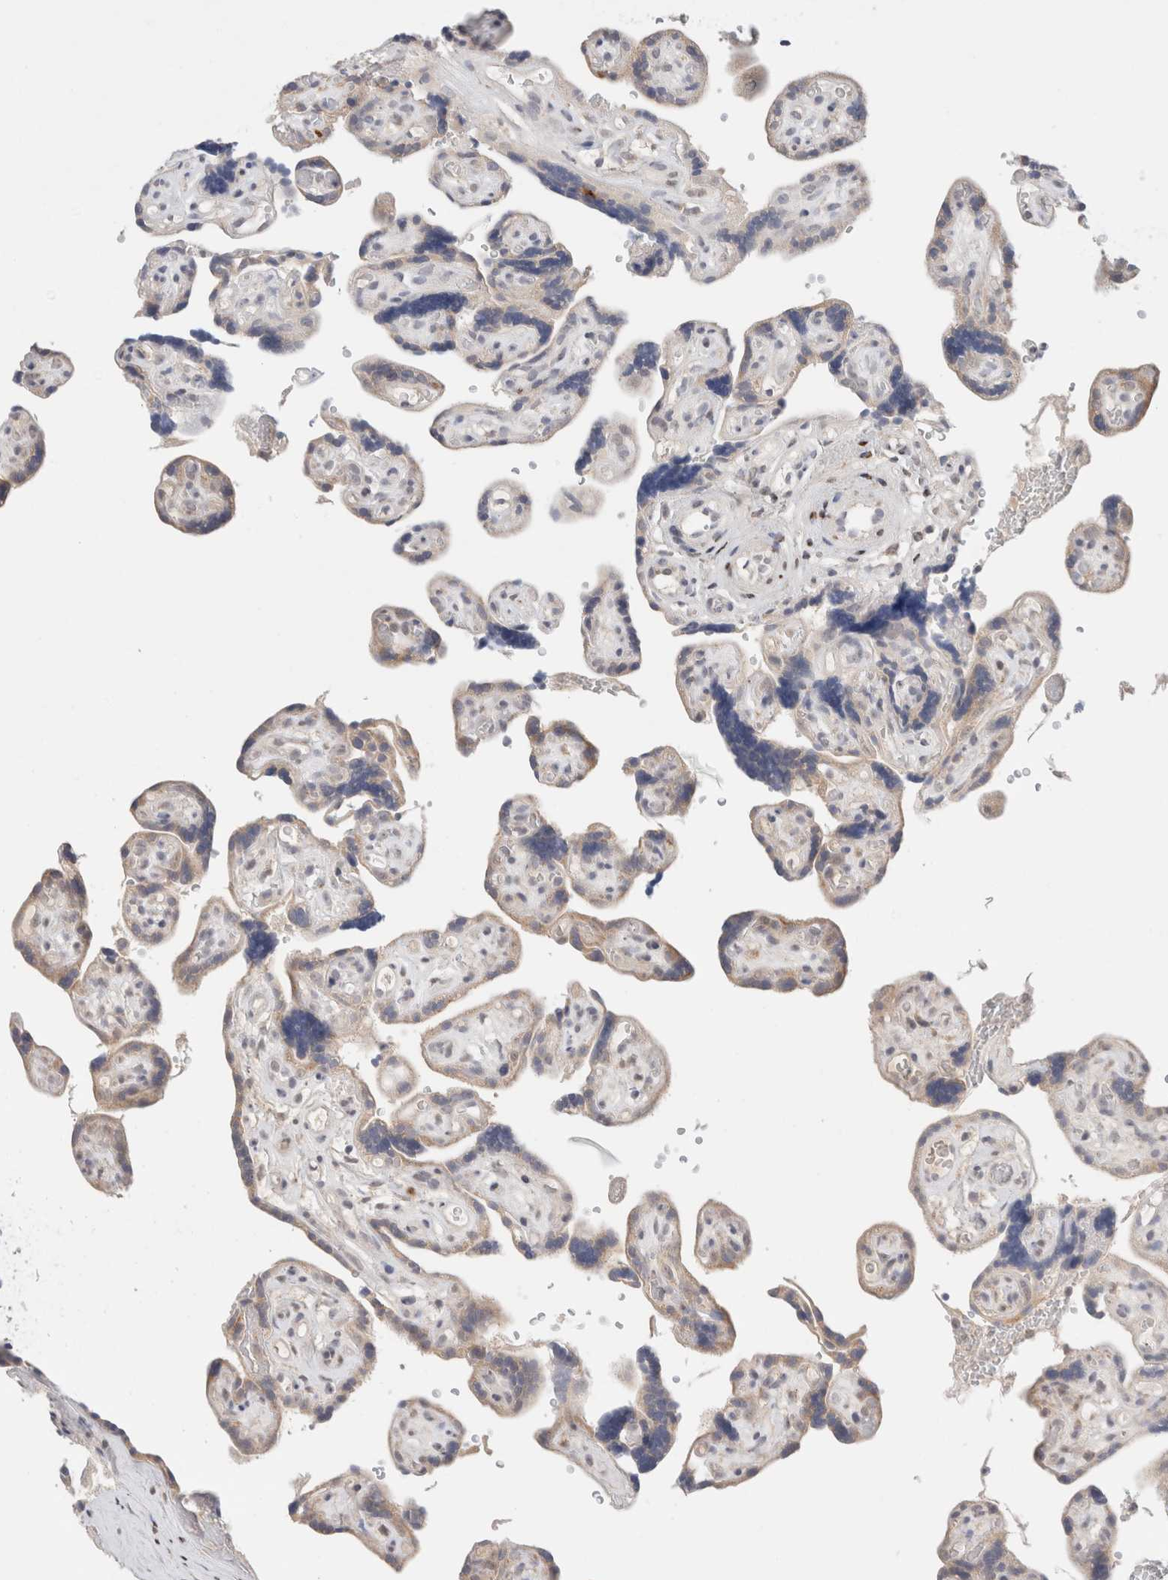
{"staining": {"intensity": "weak", "quantity": ">75%", "location": "cytoplasmic/membranous"}, "tissue": "placenta", "cell_type": "Decidual cells", "image_type": "normal", "snomed": [{"axis": "morphology", "description": "Normal tissue, NOS"}, {"axis": "topography", "description": "Placenta"}], "caption": "IHC photomicrograph of unremarkable human placenta stained for a protein (brown), which displays low levels of weak cytoplasmic/membranous positivity in approximately >75% of decidual cells.", "gene": "ERI3", "patient": {"sex": "female", "age": 30}}